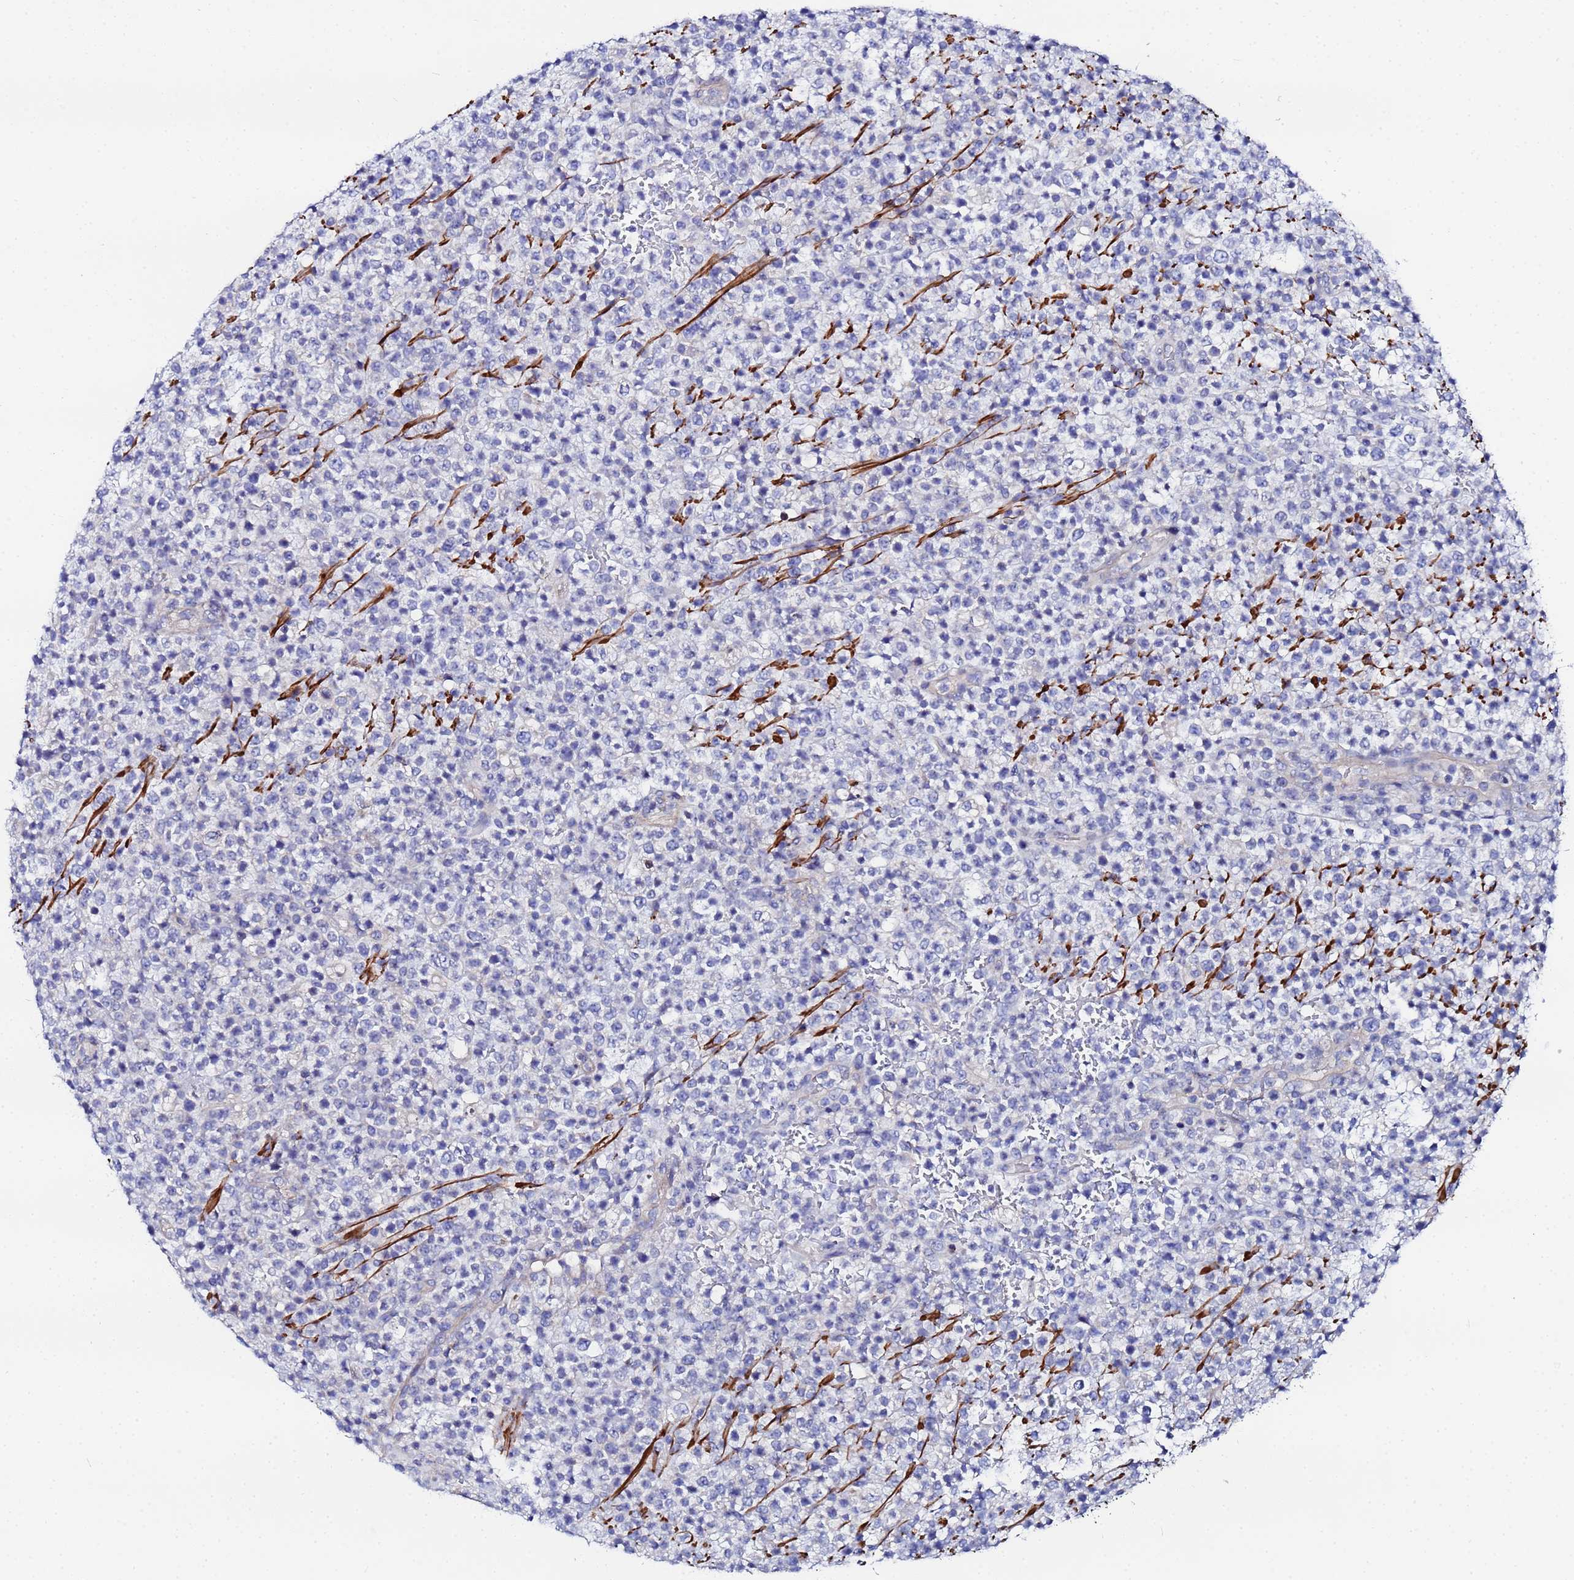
{"staining": {"intensity": "negative", "quantity": "none", "location": "none"}, "tissue": "lymphoma", "cell_type": "Tumor cells", "image_type": "cancer", "snomed": [{"axis": "morphology", "description": "Malignant lymphoma, non-Hodgkin's type, High grade"}, {"axis": "topography", "description": "Colon"}], "caption": "High-grade malignant lymphoma, non-Hodgkin's type was stained to show a protein in brown. There is no significant staining in tumor cells. (DAB (3,3'-diaminobenzidine) immunohistochemistry, high magnification).", "gene": "RAB39B", "patient": {"sex": "female", "age": 53}}